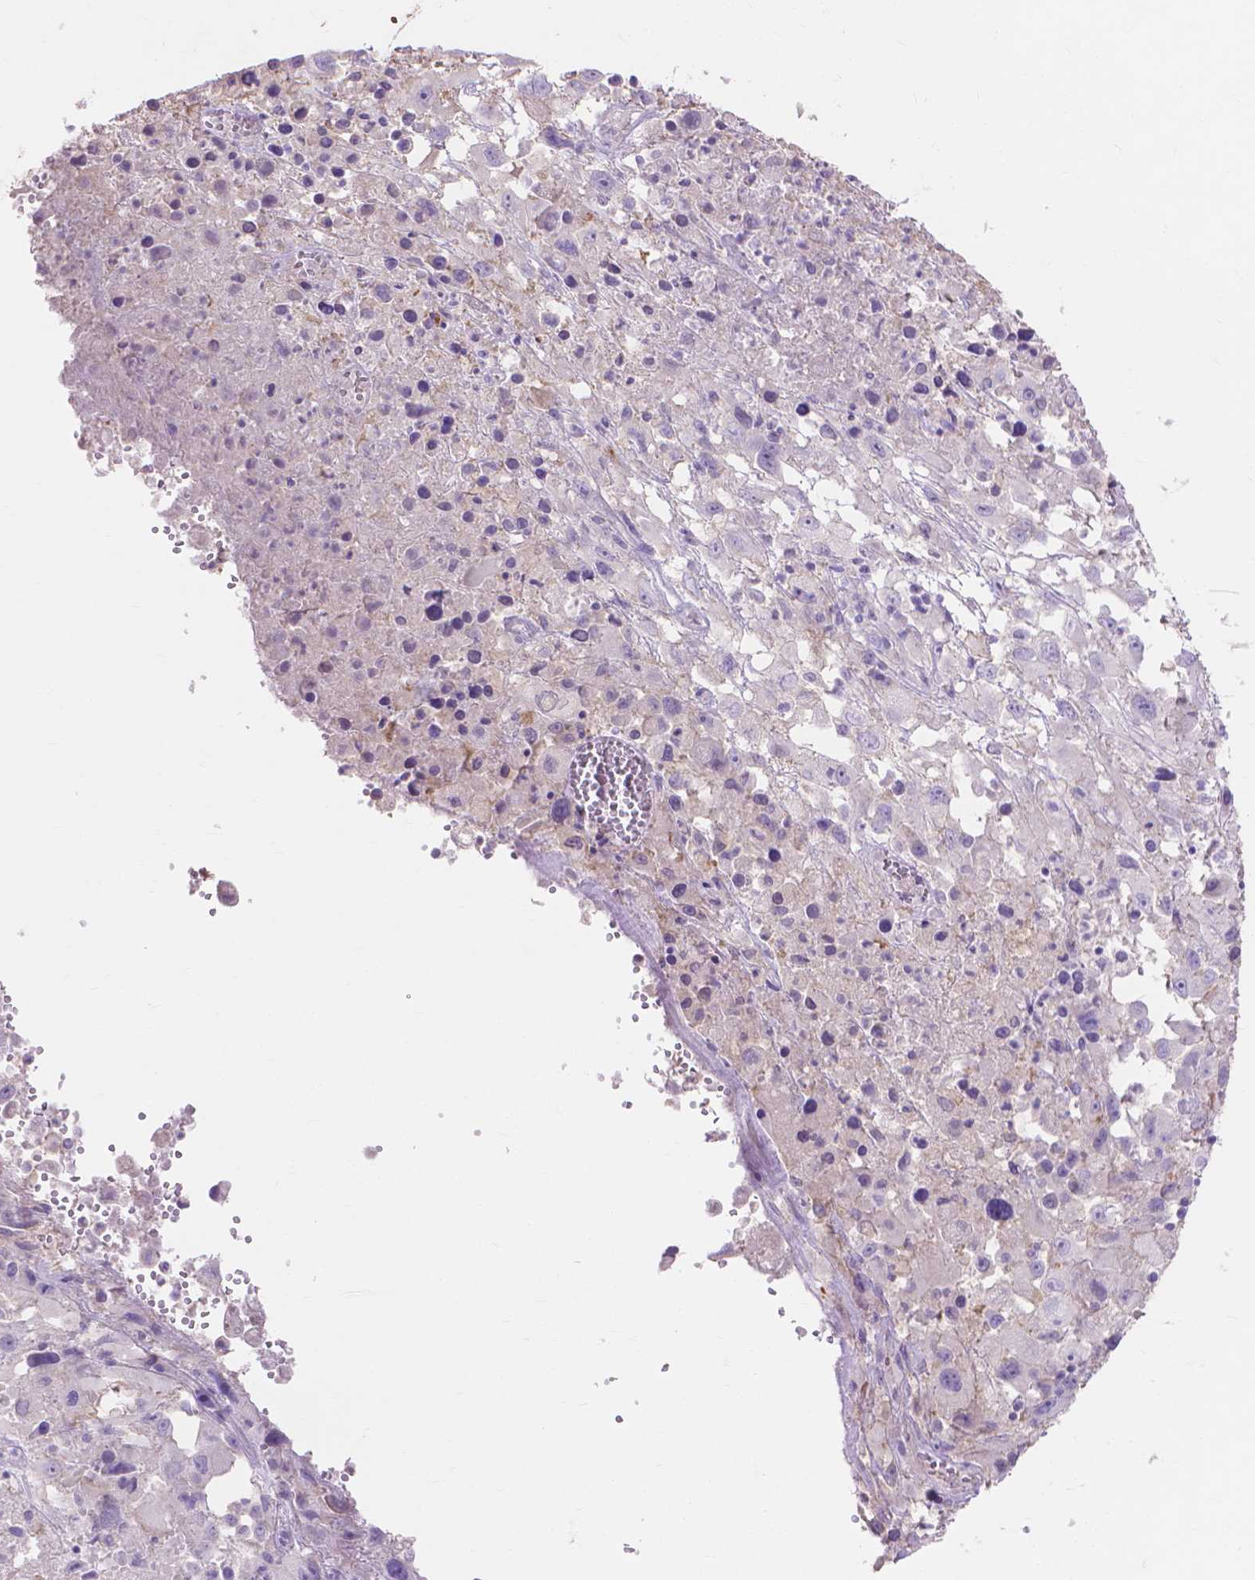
{"staining": {"intensity": "negative", "quantity": "none", "location": "none"}, "tissue": "melanoma", "cell_type": "Tumor cells", "image_type": "cancer", "snomed": [{"axis": "morphology", "description": "Malignant melanoma, Metastatic site"}, {"axis": "topography", "description": "Soft tissue"}], "caption": "IHC micrograph of malignant melanoma (metastatic site) stained for a protein (brown), which exhibits no staining in tumor cells. The staining was performed using DAB (3,3'-diaminobenzidine) to visualize the protein expression in brown, while the nuclei were stained in blue with hematoxylin (Magnification: 20x).", "gene": "MBLAC1", "patient": {"sex": "male", "age": 50}}